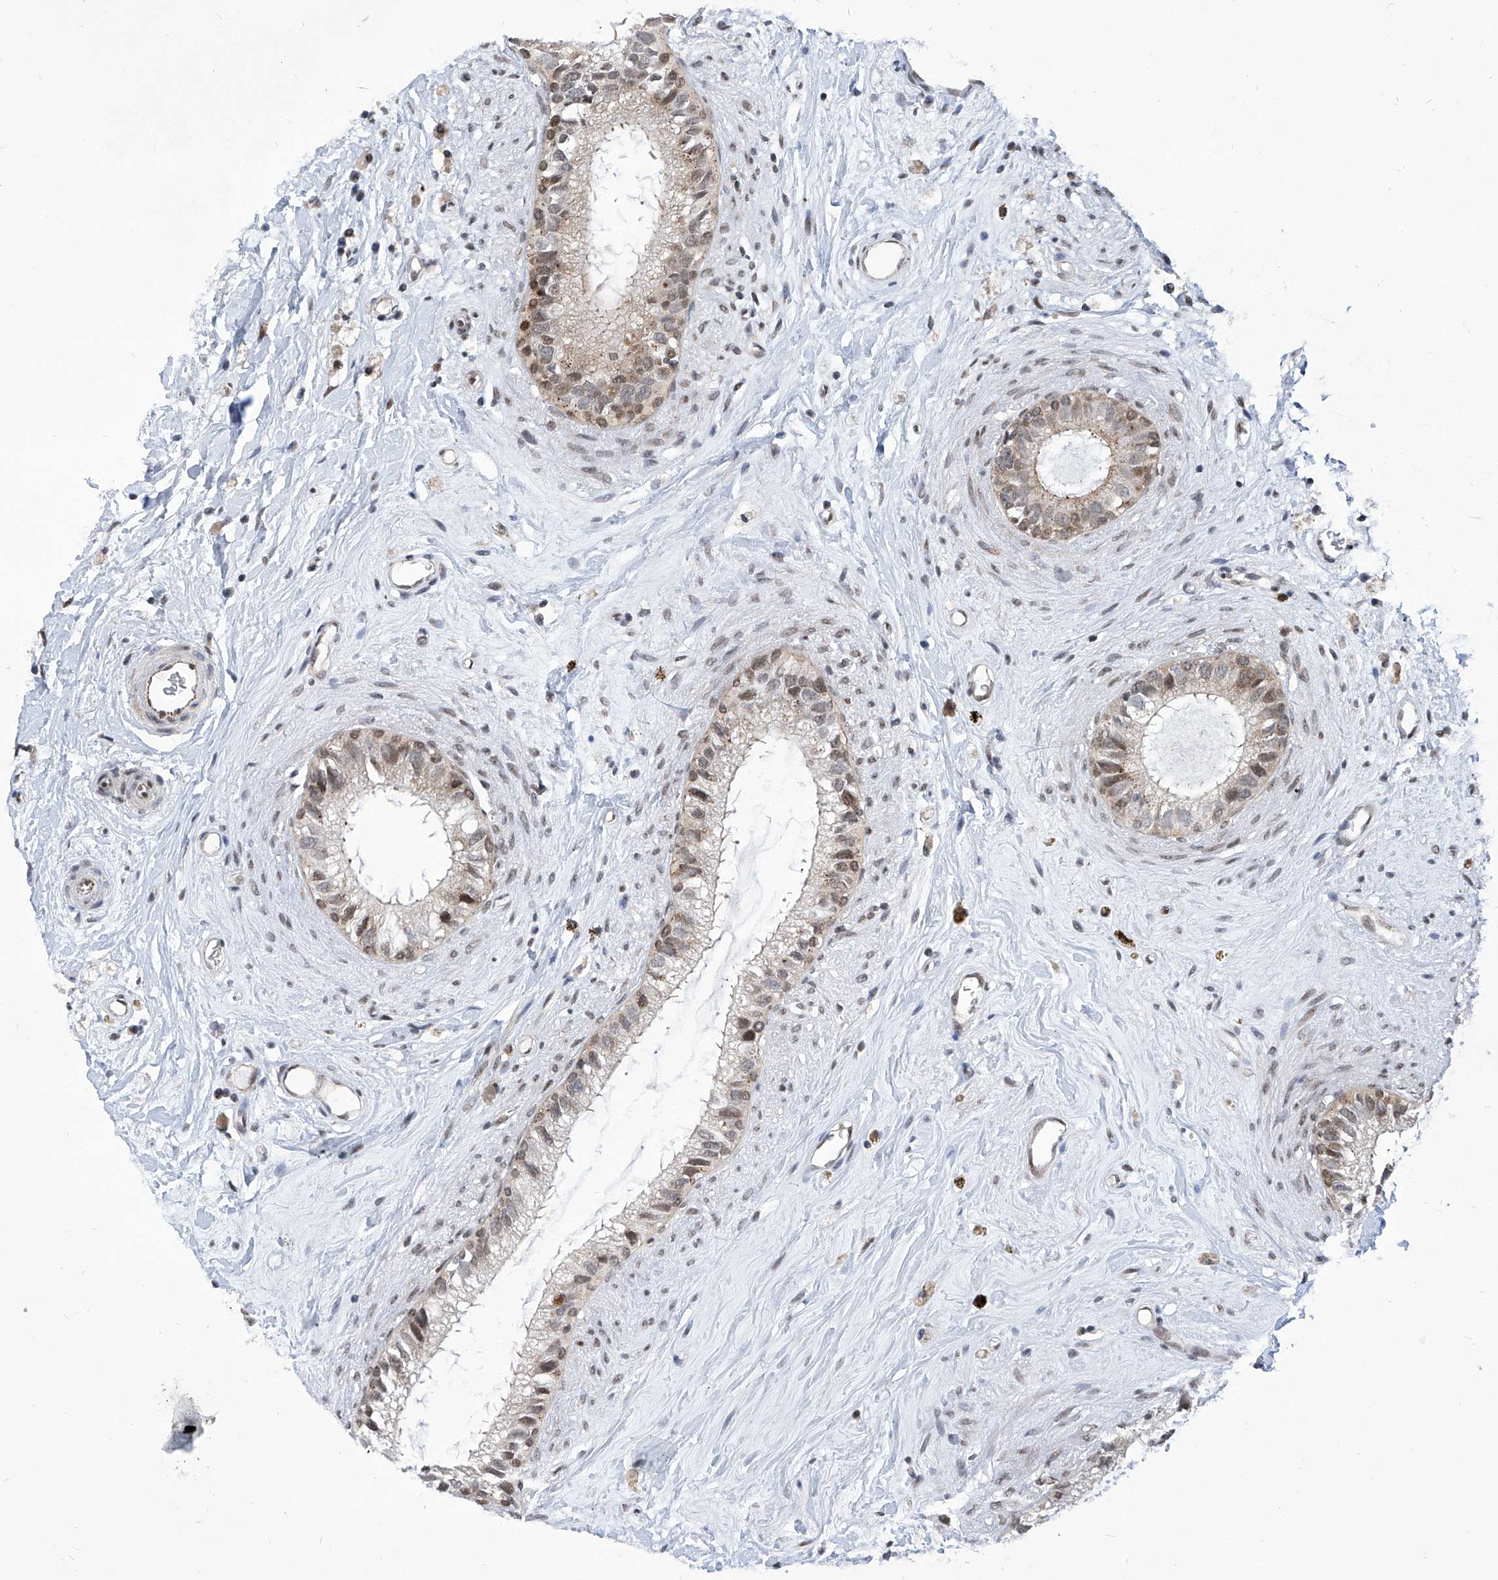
{"staining": {"intensity": "weak", "quantity": ">75%", "location": "cytoplasmic/membranous,nuclear"}, "tissue": "epididymis", "cell_type": "Glandular cells", "image_type": "normal", "snomed": [{"axis": "morphology", "description": "Normal tissue, NOS"}, {"axis": "topography", "description": "Epididymis"}], "caption": "High-power microscopy captured an immunohistochemistry (IHC) micrograph of benign epididymis, revealing weak cytoplasmic/membranous,nuclear positivity in about >75% of glandular cells. The protein of interest is shown in brown color, while the nuclei are stained blue.", "gene": "CEP290", "patient": {"sex": "male", "age": 80}}